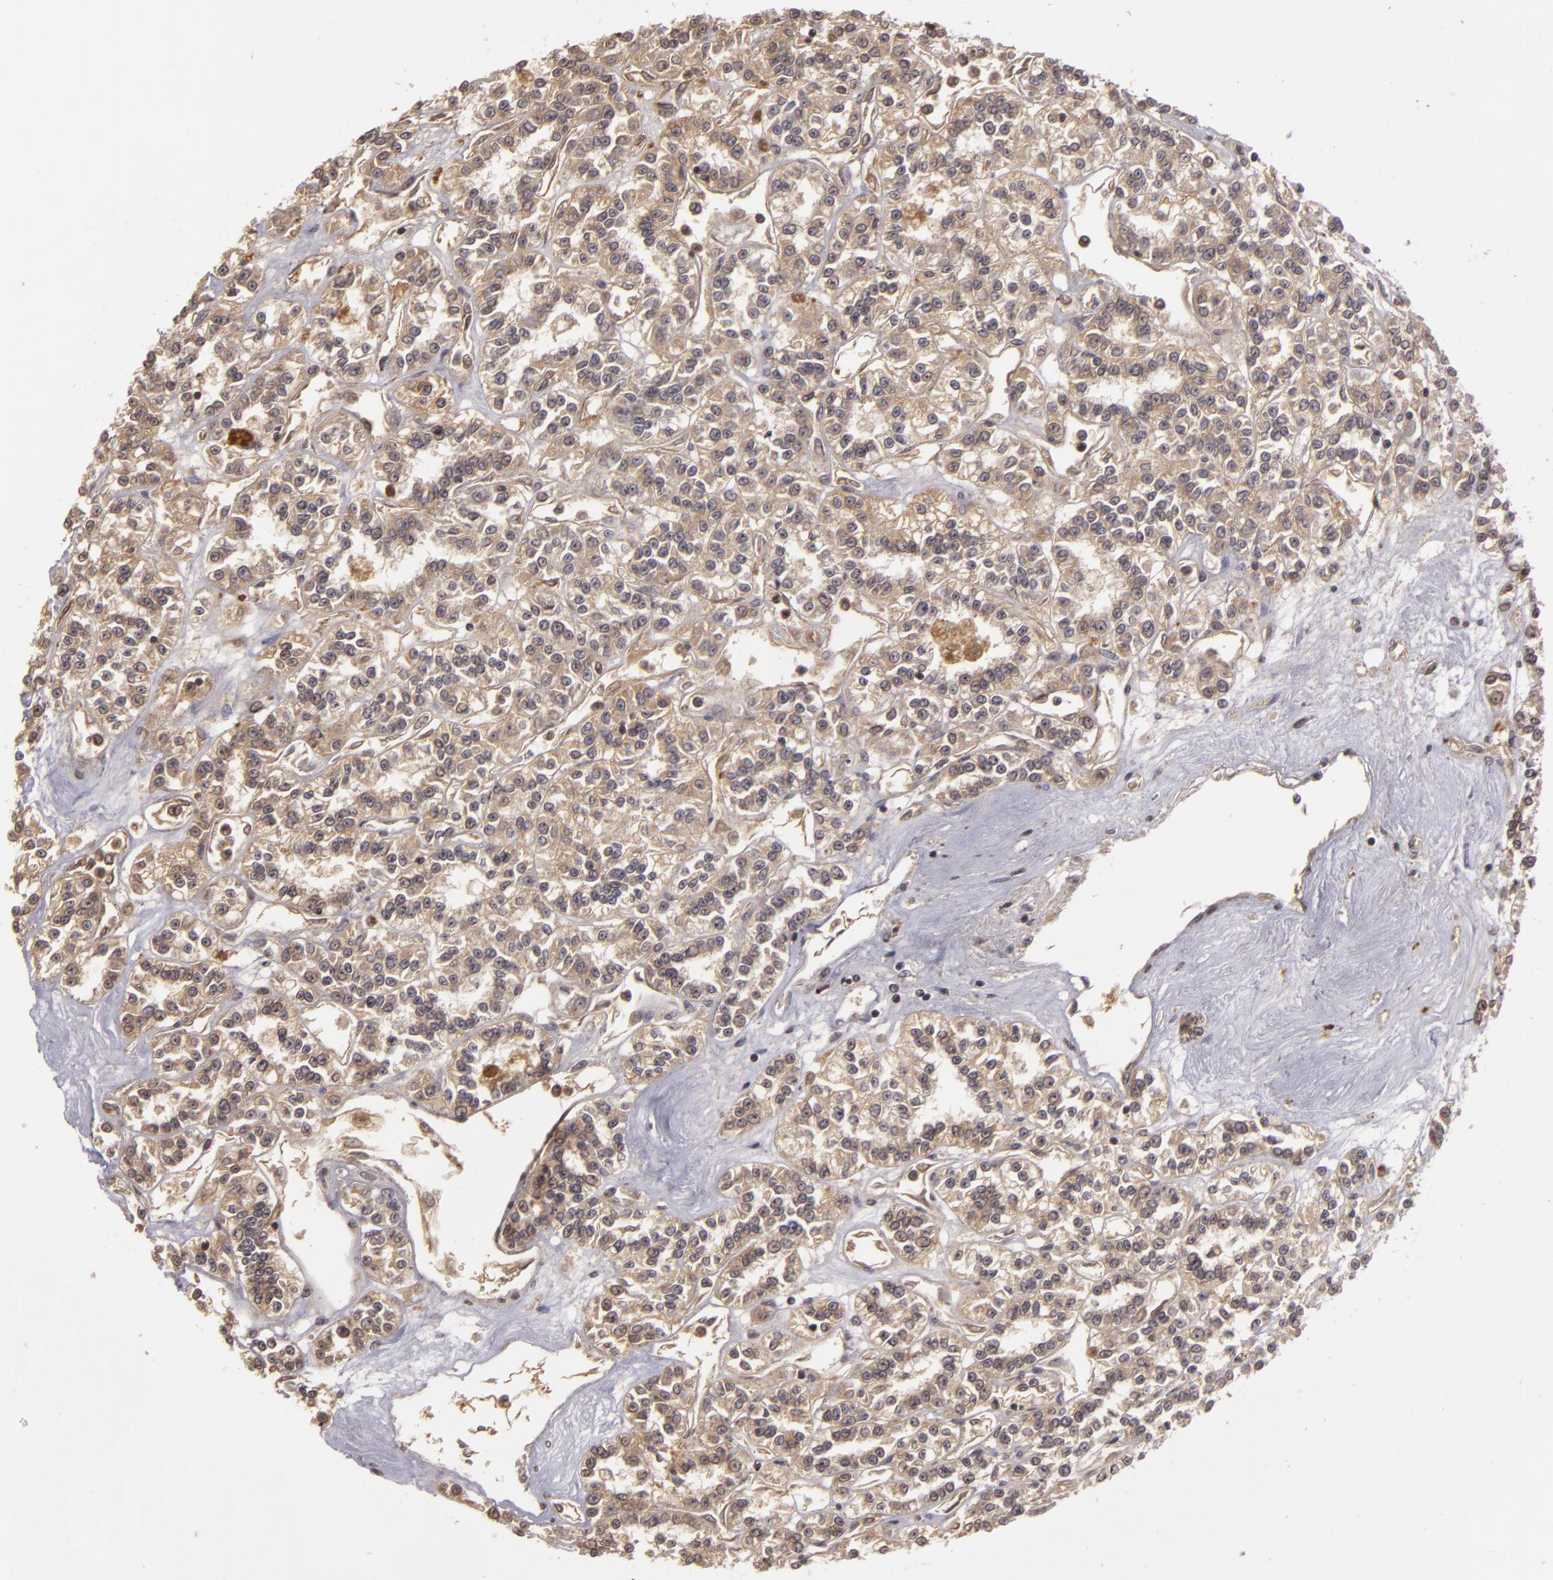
{"staining": {"intensity": "weak", "quantity": ">75%", "location": "cytoplasmic/membranous"}, "tissue": "renal cancer", "cell_type": "Tumor cells", "image_type": "cancer", "snomed": [{"axis": "morphology", "description": "Adenocarcinoma, NOS"}, {"axis": "topography", "description": "Kidney"}], "caption": "DAB immunohistochemical staining of human renal cancer reveals weak cytoplasmic/membranous protein staining in approximately >75% of tumor cells.", "gene": "HRAS", "patient": {"sex": "female", "age": 76}}